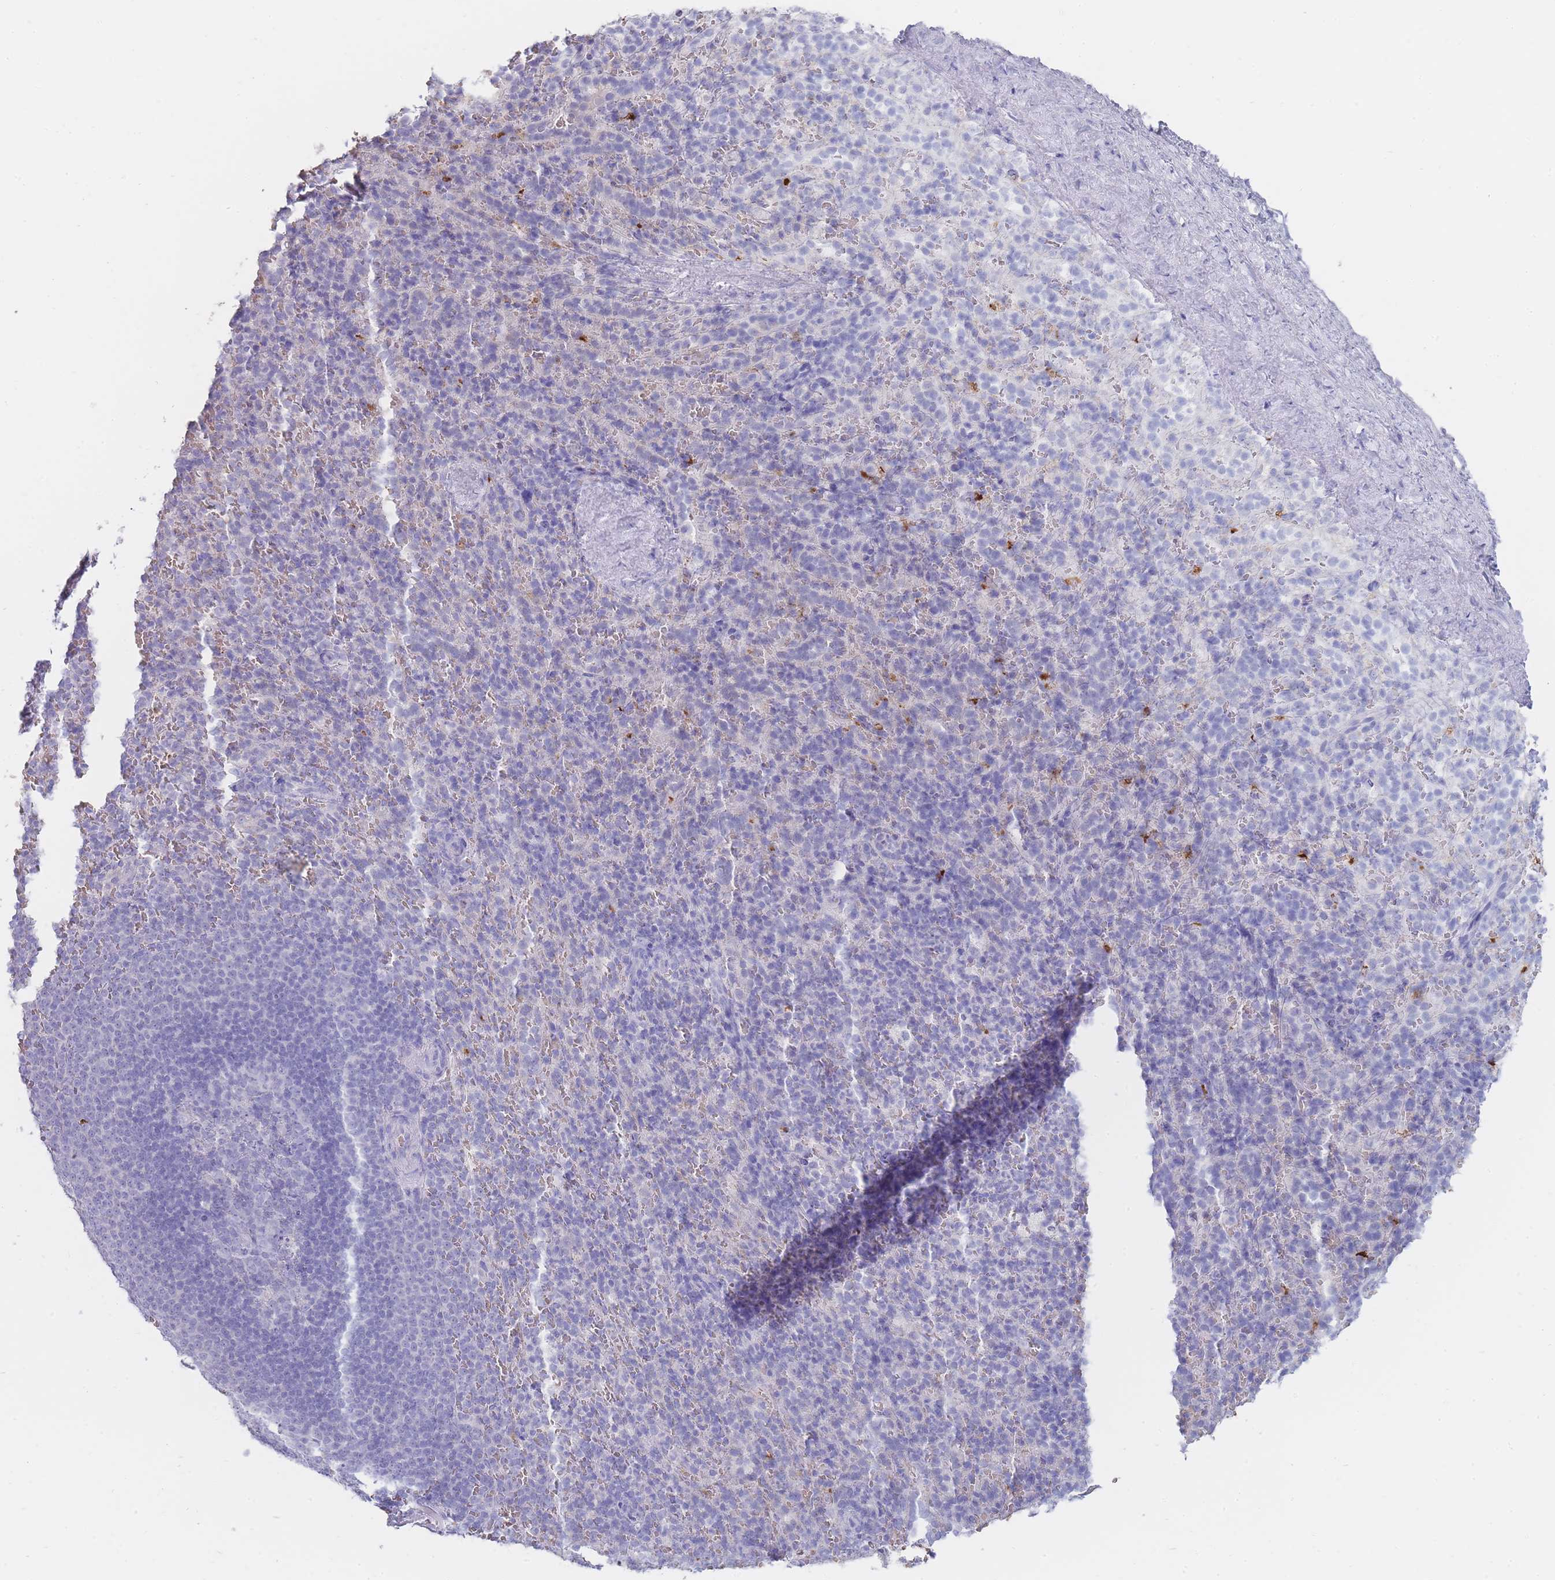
{"staining": {"intensity": "negative", "quantity": "none", "location": "none"}, "tissue": "spleen", "cell_type": "Cells in red pulp", "image_type": "normal", "snomed": [{"axis": "morphology", "description": "Normal tissue, NOS"}, {"axis": "topography", "description": "Spleen"}], "caption": "Benign spleen was stained to show a protein in brown. There is no significant positivity in cells in red pulp. (DAB (3,3'-diaminobenzidine) IHC, high magnification).", "gene": "ENSG00000284931", "patient": {"sex": "female", "age": 21}}